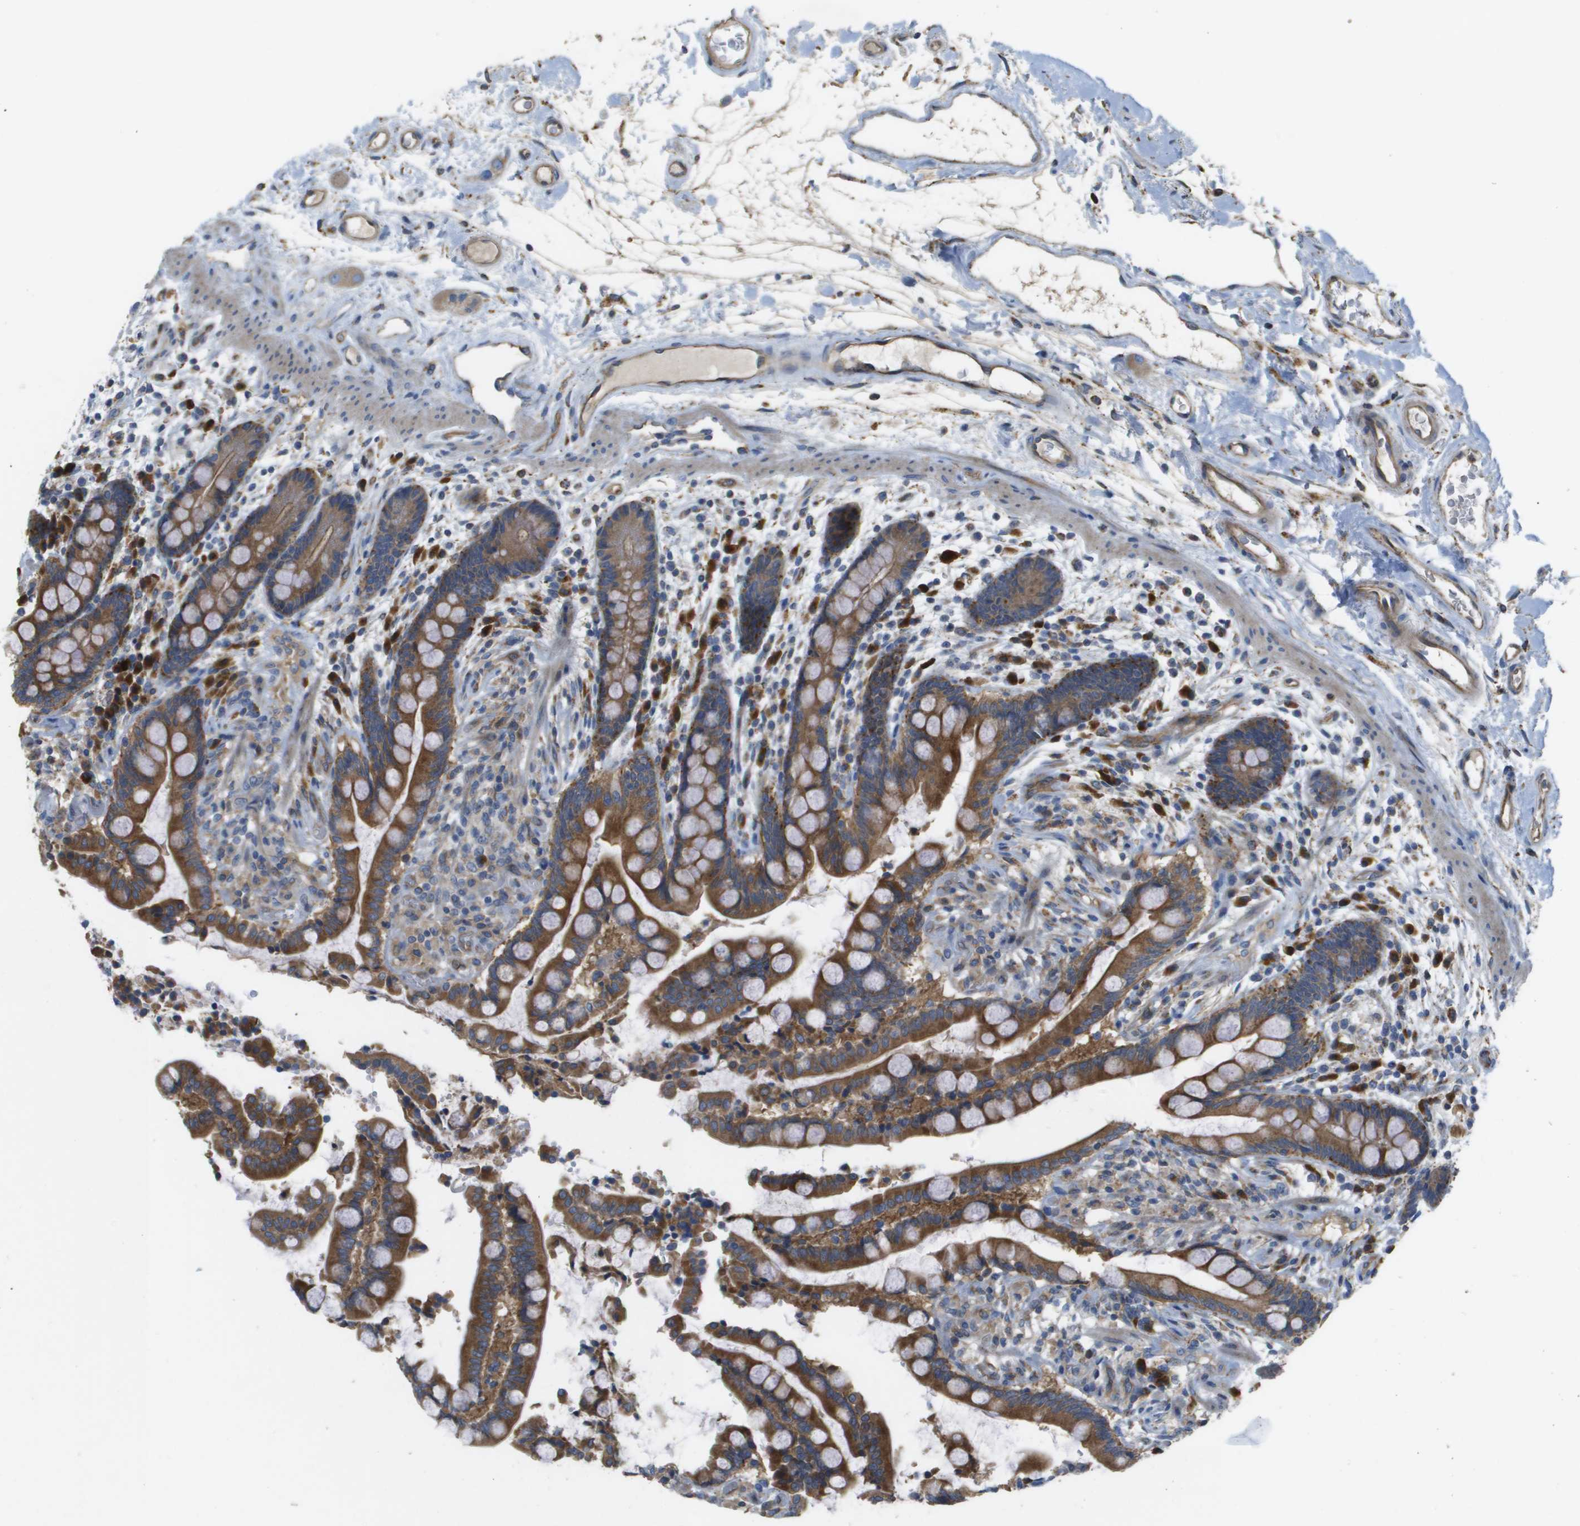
{"staining": {"intensity": "moderate", "quantity": ">75%", "location": "cytoplasmic/membranous"}, "tissue": "colon", "cell_type": "Endothelial cells", "image_type": "normal", "snomed": [{"axis": "morphology", "description": "Normal tissue, NOS"}, {"axis": "topography", "description": "Colon"}], "caption": "High-magnification brightfield microscopy of unremarkable colon stained with DAB (3,3'-diaminobenzidine) (brown) and counterstained with hematoxylin (blue). endothelial cells exhibit moderate cytoplasmic/membranous positivity is identified in about>75% of cells. The protein of interest is shown in brown color, while the nuclei are stained blue.", "gene": "CASP10", "patient": {"sex": "male", "age": 73}}